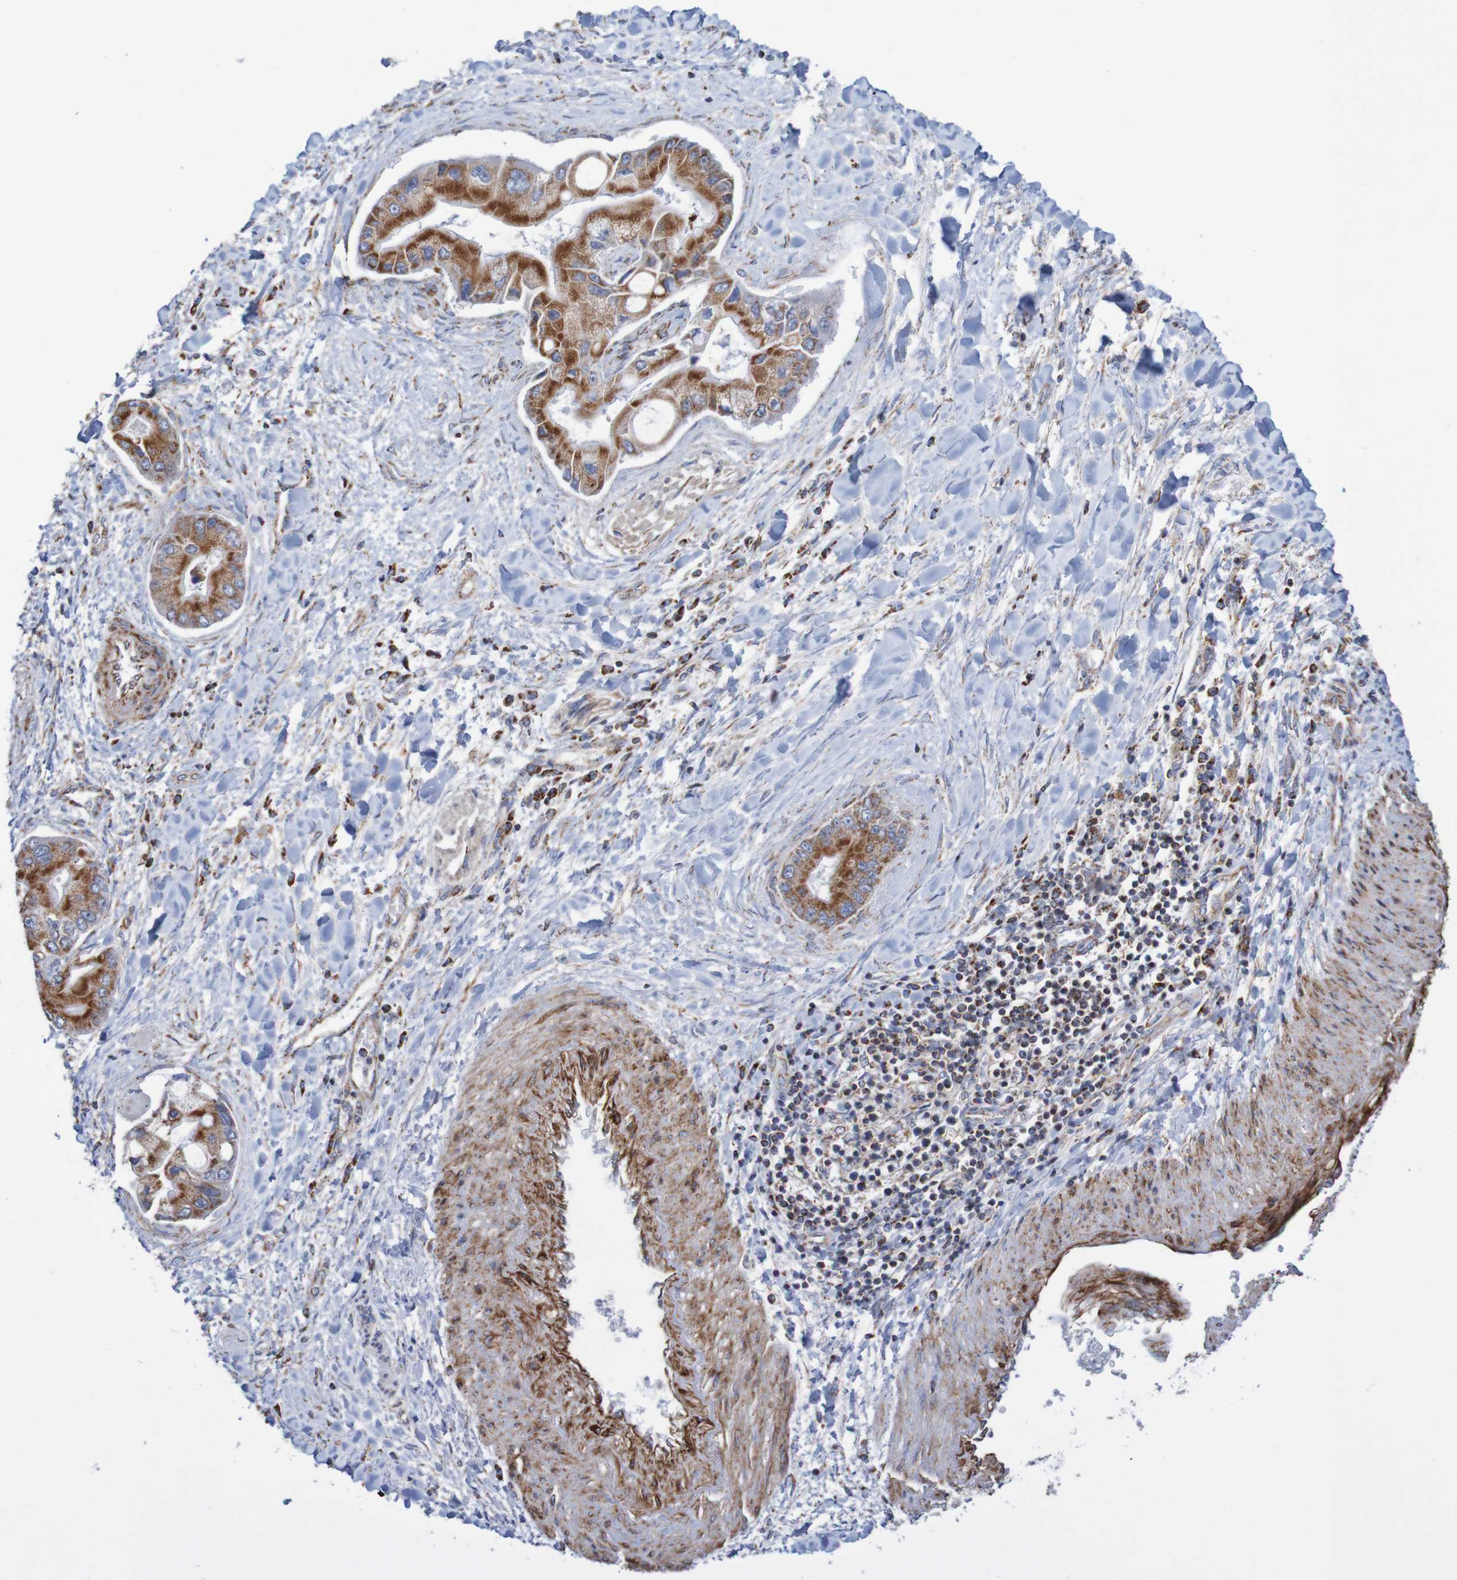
{"staining": {"intensity": "strong", "quantity": ">75%", "location": "cytoplasmic/membranous"}, "tissue": "liver cancer", "cell_type": "Tumor cells", "image_type": "cancer", "snomed": [{"axis": "morphology", "description": "Cholangiocarcinoma"}, {"axis": "topography", "description": "Liver"}], "caption": "Liver cancer (cholangiocarcinoma) stained with a brown dye demonstrates strong cytoplasmic/membranous positive positivity in approximately >75% of tumor cells.", "gene": "MMEL1", "patient": {"sex": "male", "age": 50}}